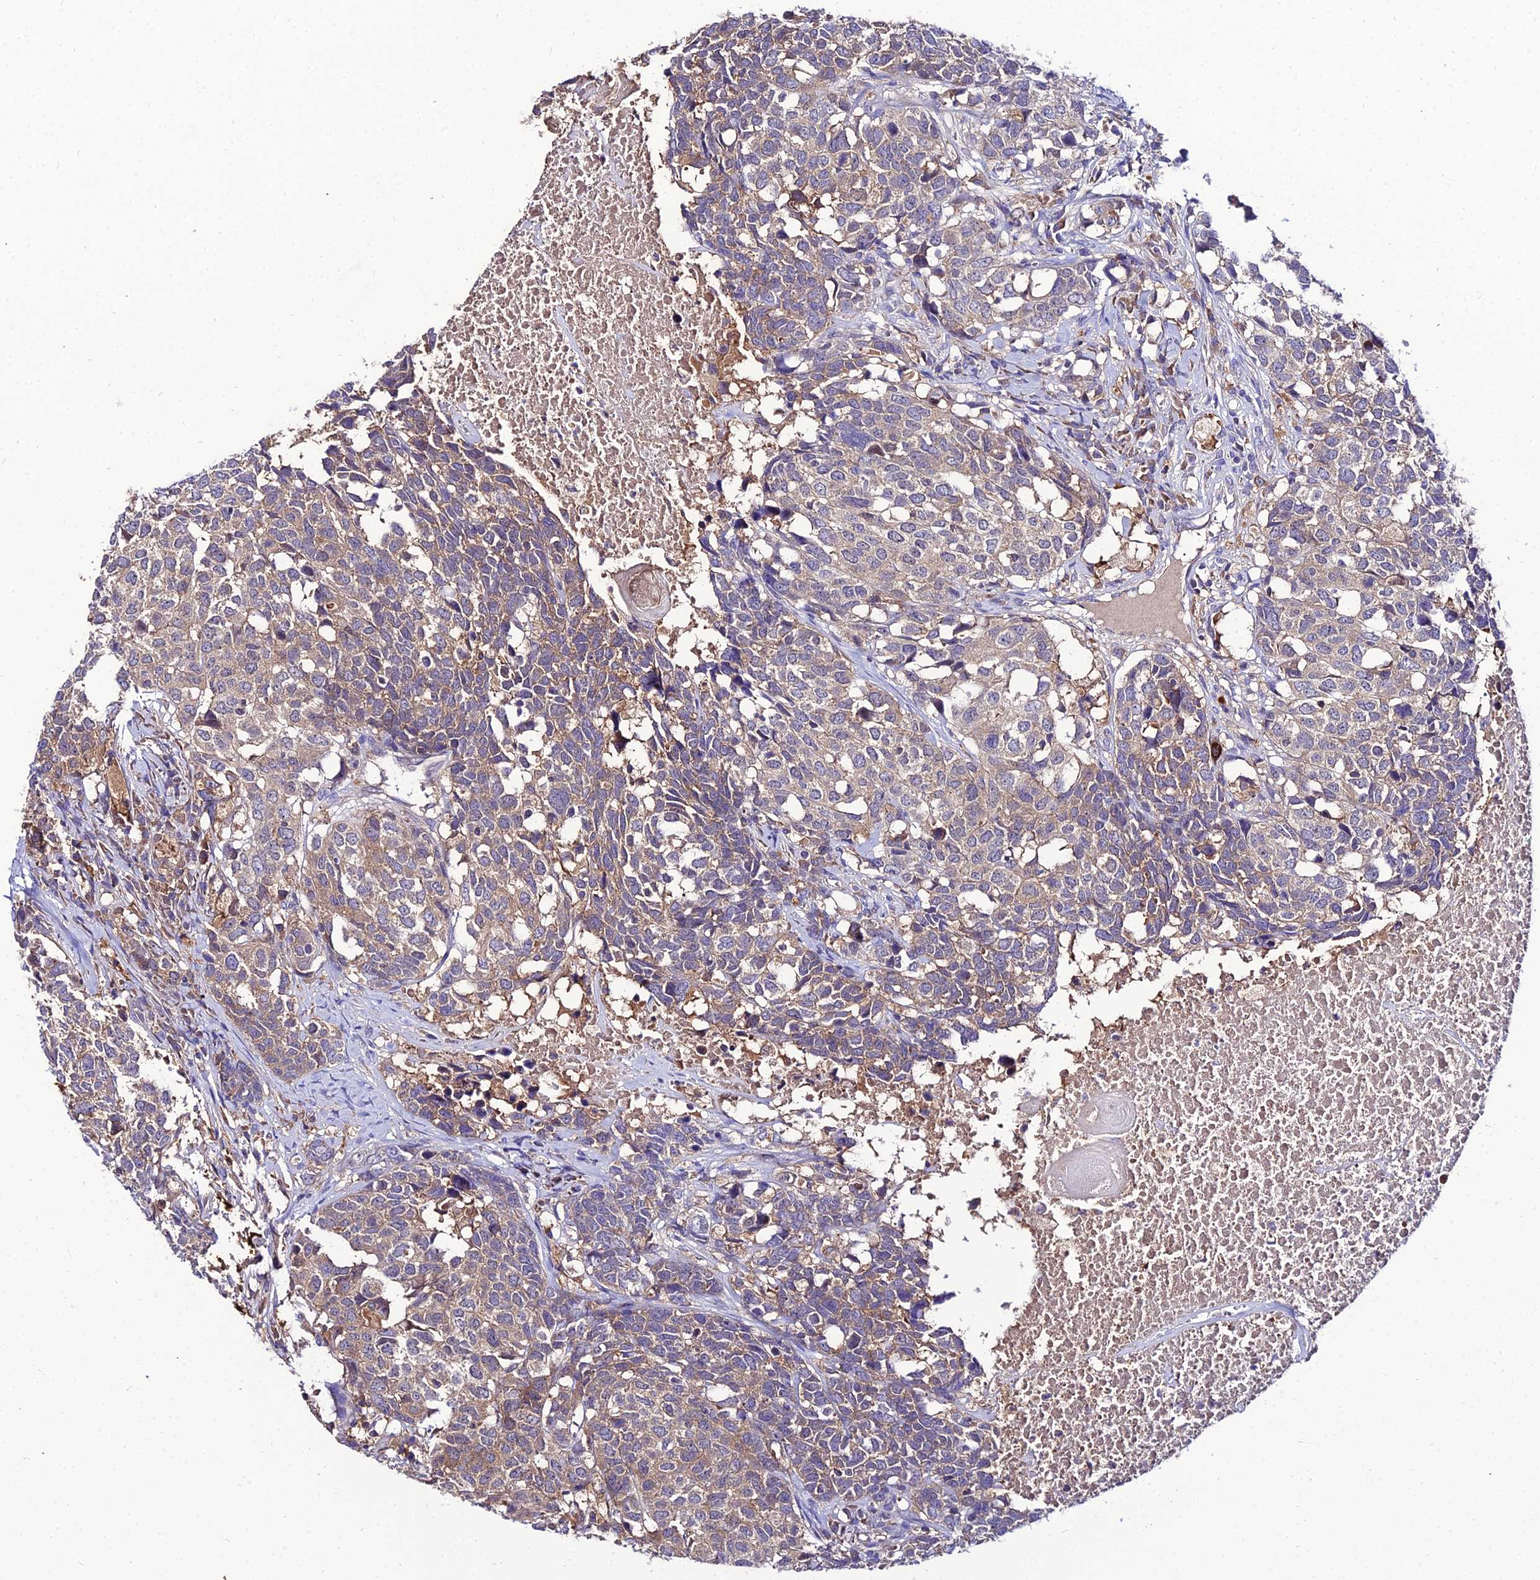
{"staining": {"intensity": "weak", "quantity": "25%-75%", "location": "cytoplasmic/membranous"}, "tissue": "head and neck cancer", "cell_type": "Tumor cells", "image_type": "cancer", "snomed": [{"axis": "morphology", "description": "Squamous cell carcinoma, NOS"}, {"axis": "topography", "description": "Head-Neck"}], "caption": "Immunohistochemical staining of human head and neck cancer (squamous cell carcinoma) displays weak cytoplasmic/membranous protein staining in about 25%-75% of tumor cells.", "gene": "C2orf69", "patient": {"sex": "male", "age": 66}}